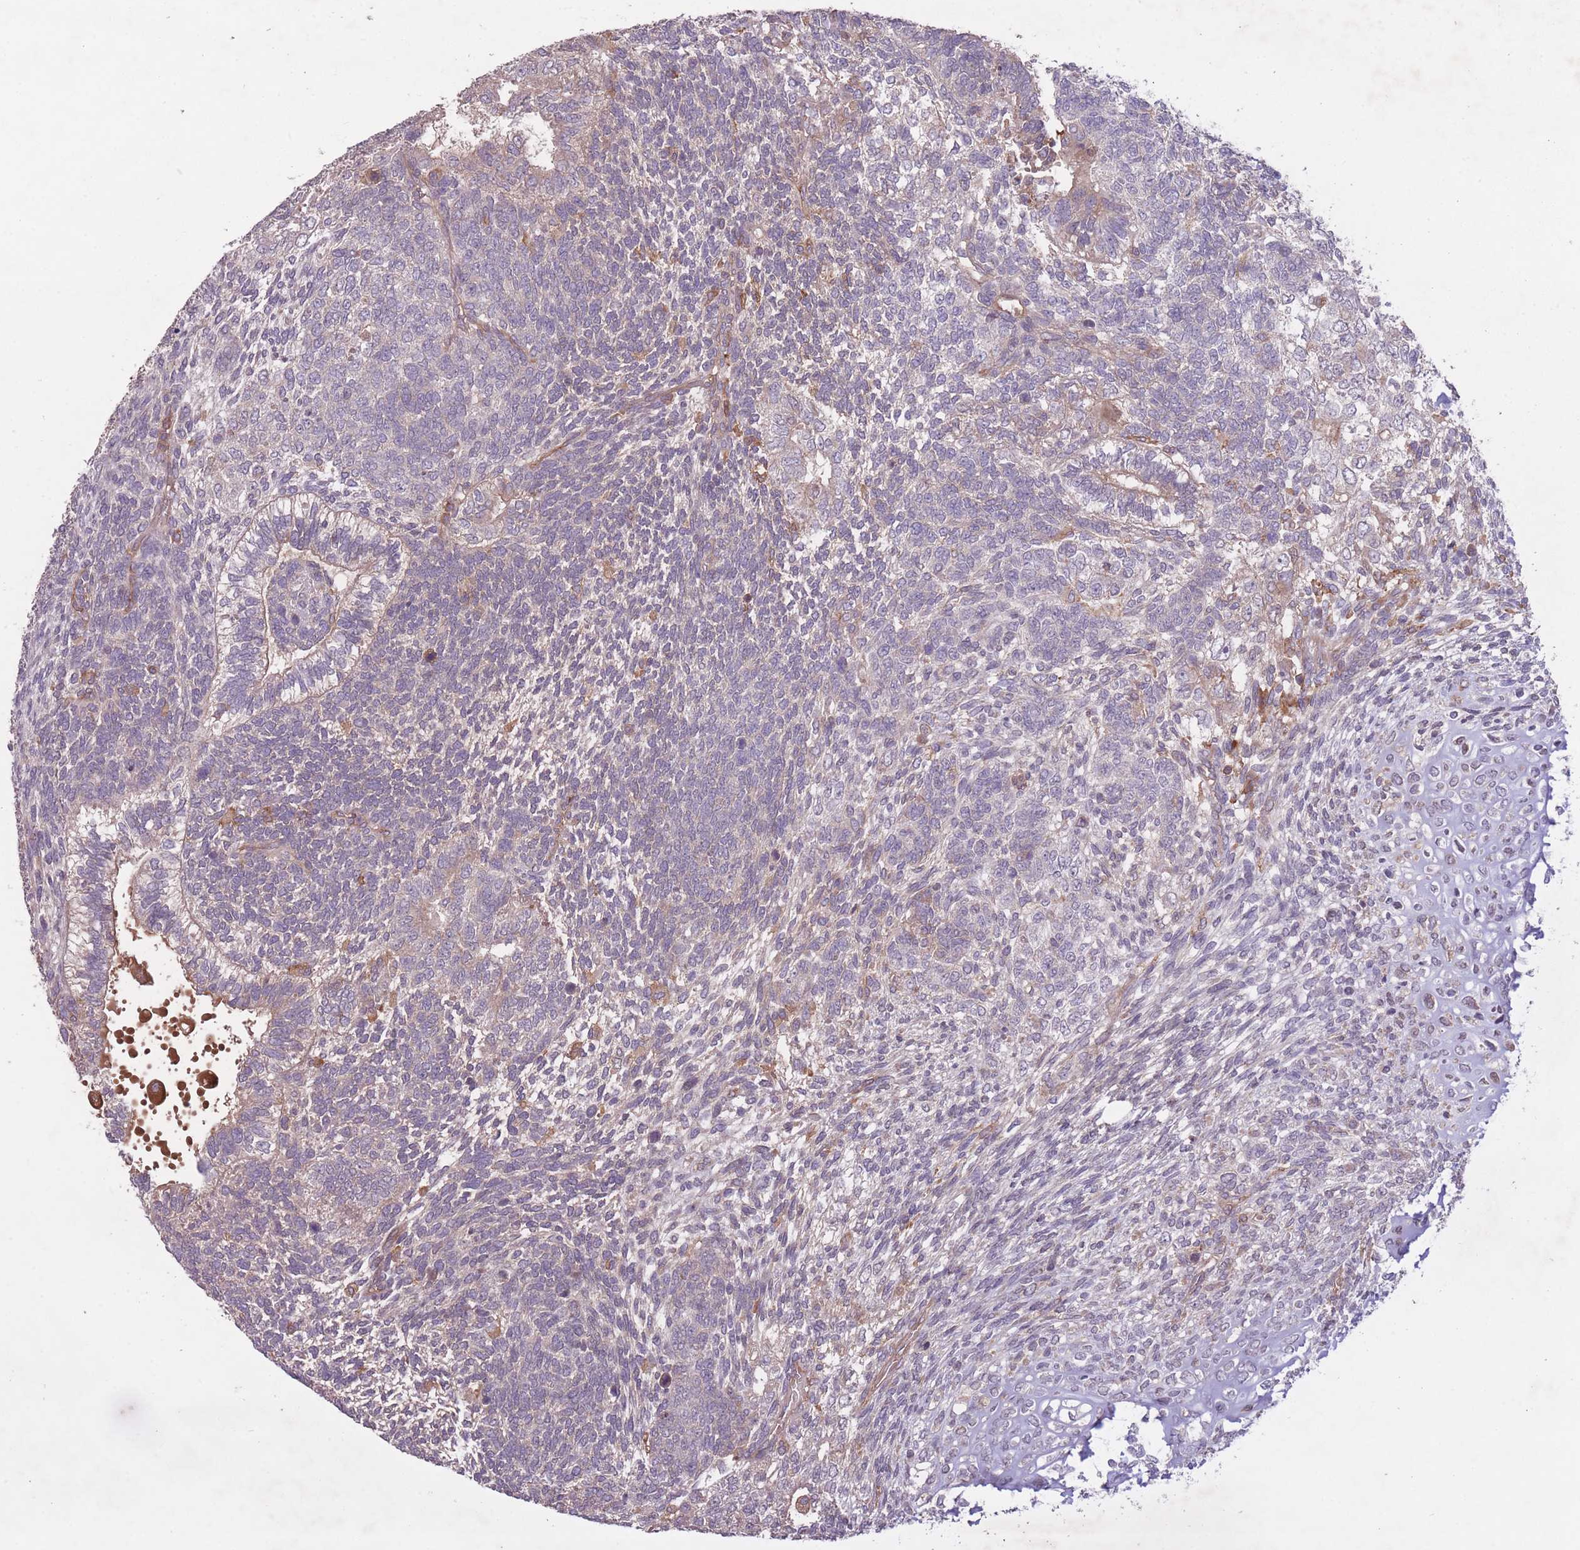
{"staining": {"intensity": "negative", "quantity": "none", "location": "none"}, "tissue": "testis cancer", "cell_type": "Tumor cells", "image_type": "cancer", "snomed": [{"axis": "morphology", "description": "Carcinoma, Embryonal, NOS"}, {"axis": "topography", "description": "Testis"}], "caption": "Image shows no significant protein staining in tumor cells of embryonal carcinoma (testis).", "gene": "OR2V2", "patient": {"sex": "male", "age": 23}}